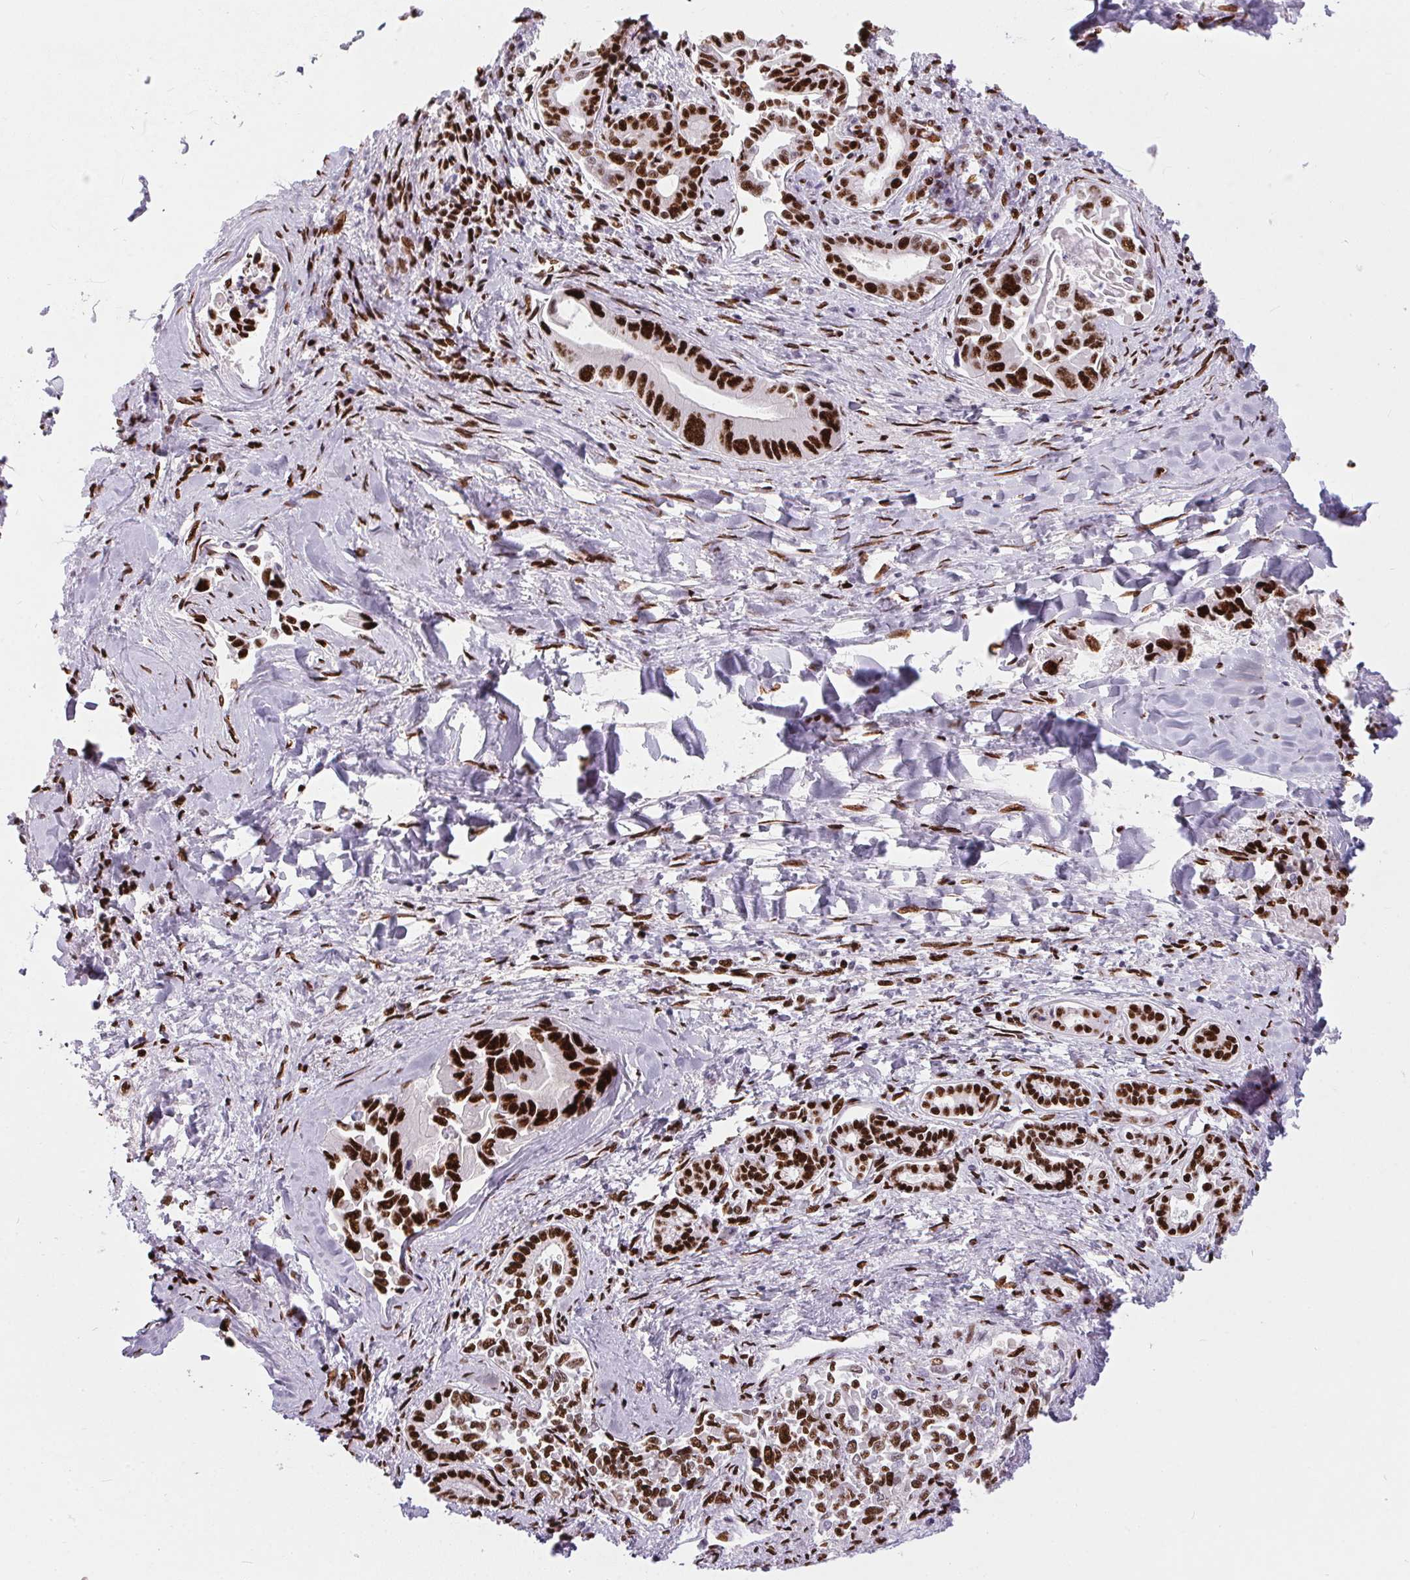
{"staining": {"intensity": "strong", "quantity": ">75%", "location": "nuclear"}, "tissue": "liver cancer", "cell_type": "Tumor cells", "image_type": "cancer", "snomed": [{"axis": "morphology", "description": "Cholangiocarcinoma"}, {"axis": "topography", "description": "Liver"}], "caption": "Brown immunohistochemical staining in human liver cancer (cholangiocarcinoma) shows strong nuclear expression in approximately >75% of tumor cells.", "gene": "PAGE3", "patient": {"sex": "male", "age": 66}}